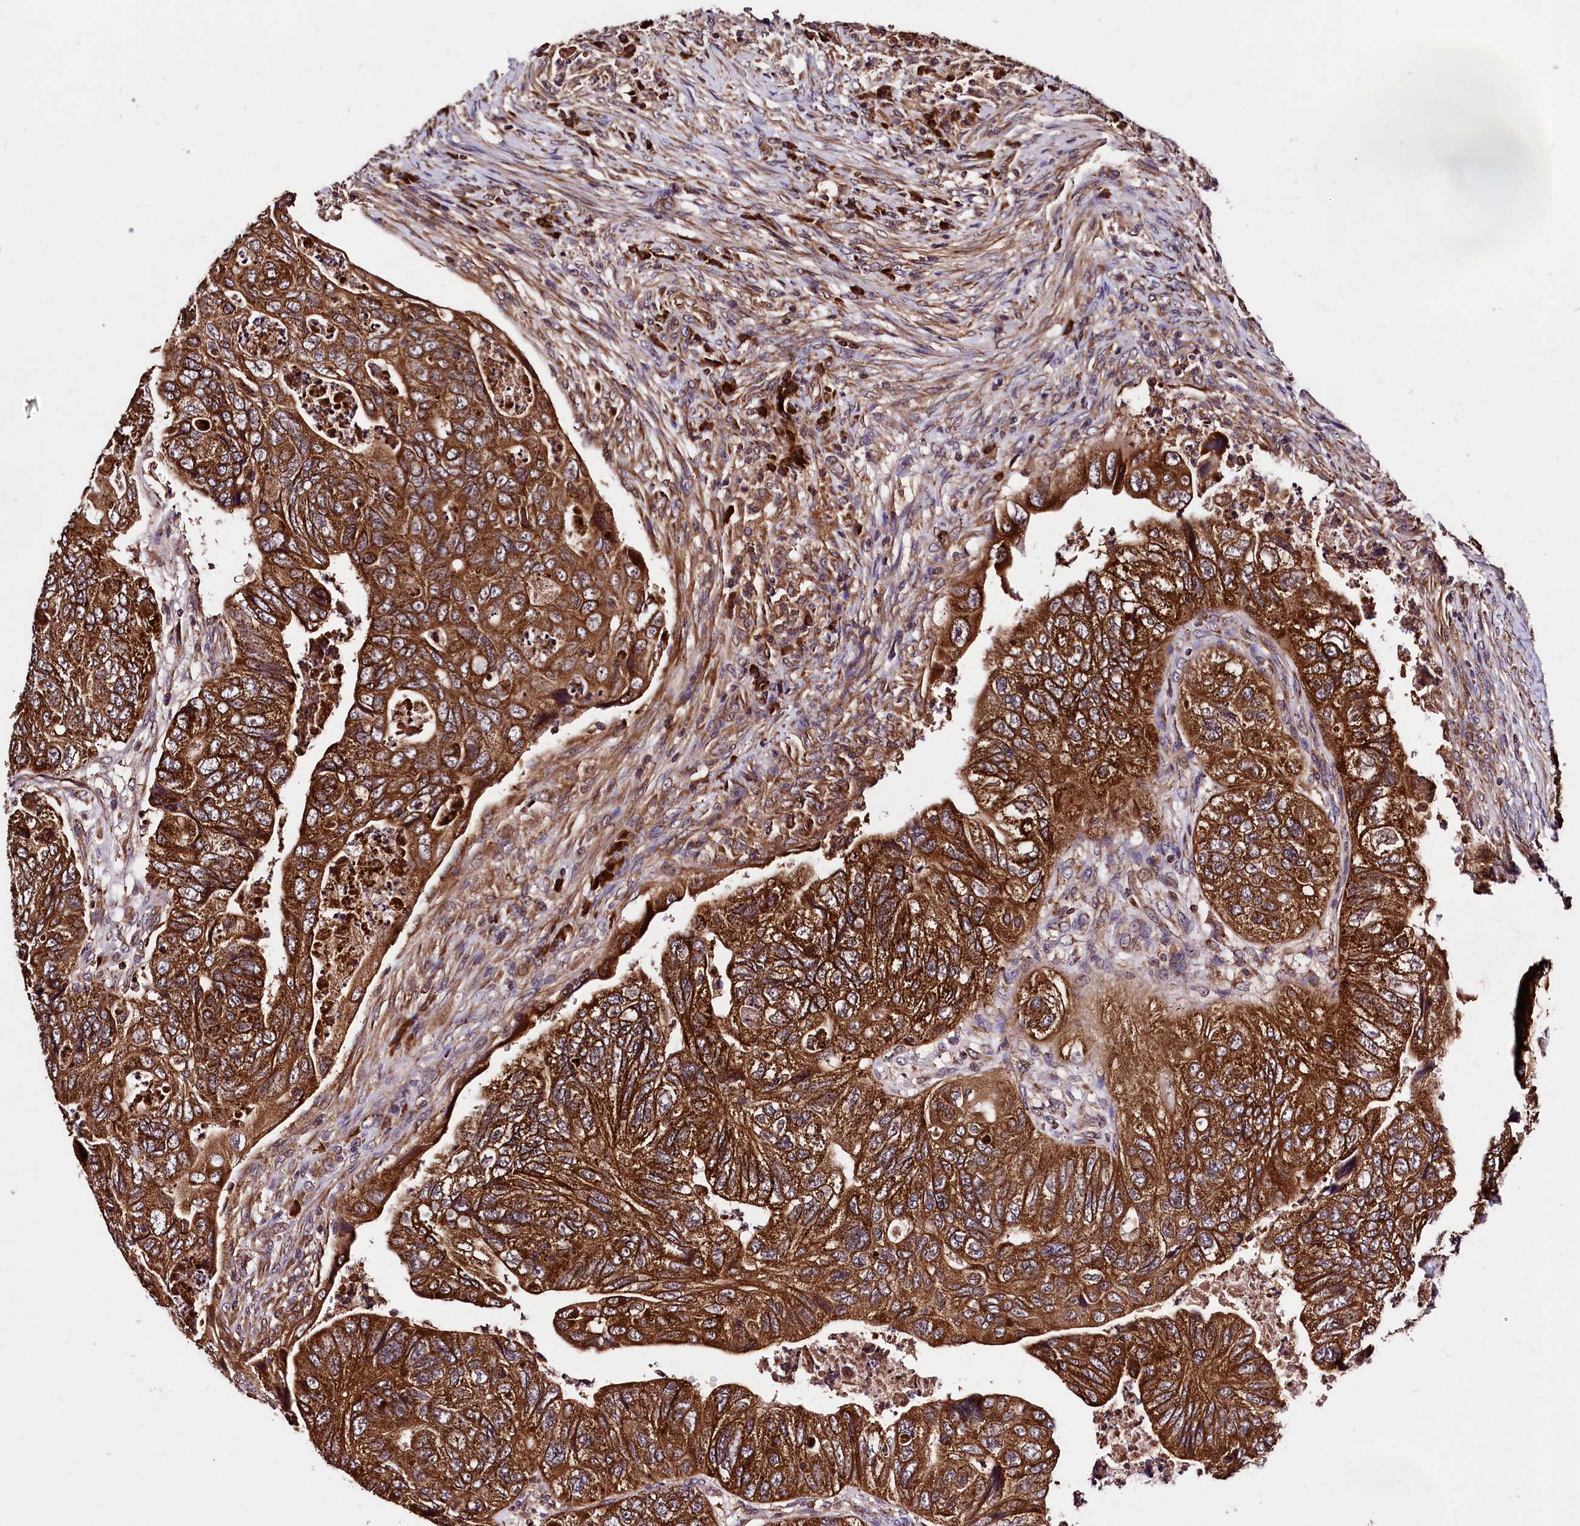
{"staining": {"intensity": "strong", "quantity": ">75%", "location": "cytoplasmic/membranous"}, "tissue": "colorectal cancer", "cell_type": "Tumor cells", "image_type": "cancer", "snomed": [{"axis": "morphology", "description": "Adenocarcinoma, NOS"}, {"axis": "topography", "description": "Rectum"}], "caption": "Strong cytoplasmic/membranous protein expression is appreciated in approximately >75% of tumor cells in adenocarcinoma (colorectal).", "gene": "LRSAM1", "patient": {"sex": "male", "age": 63}}